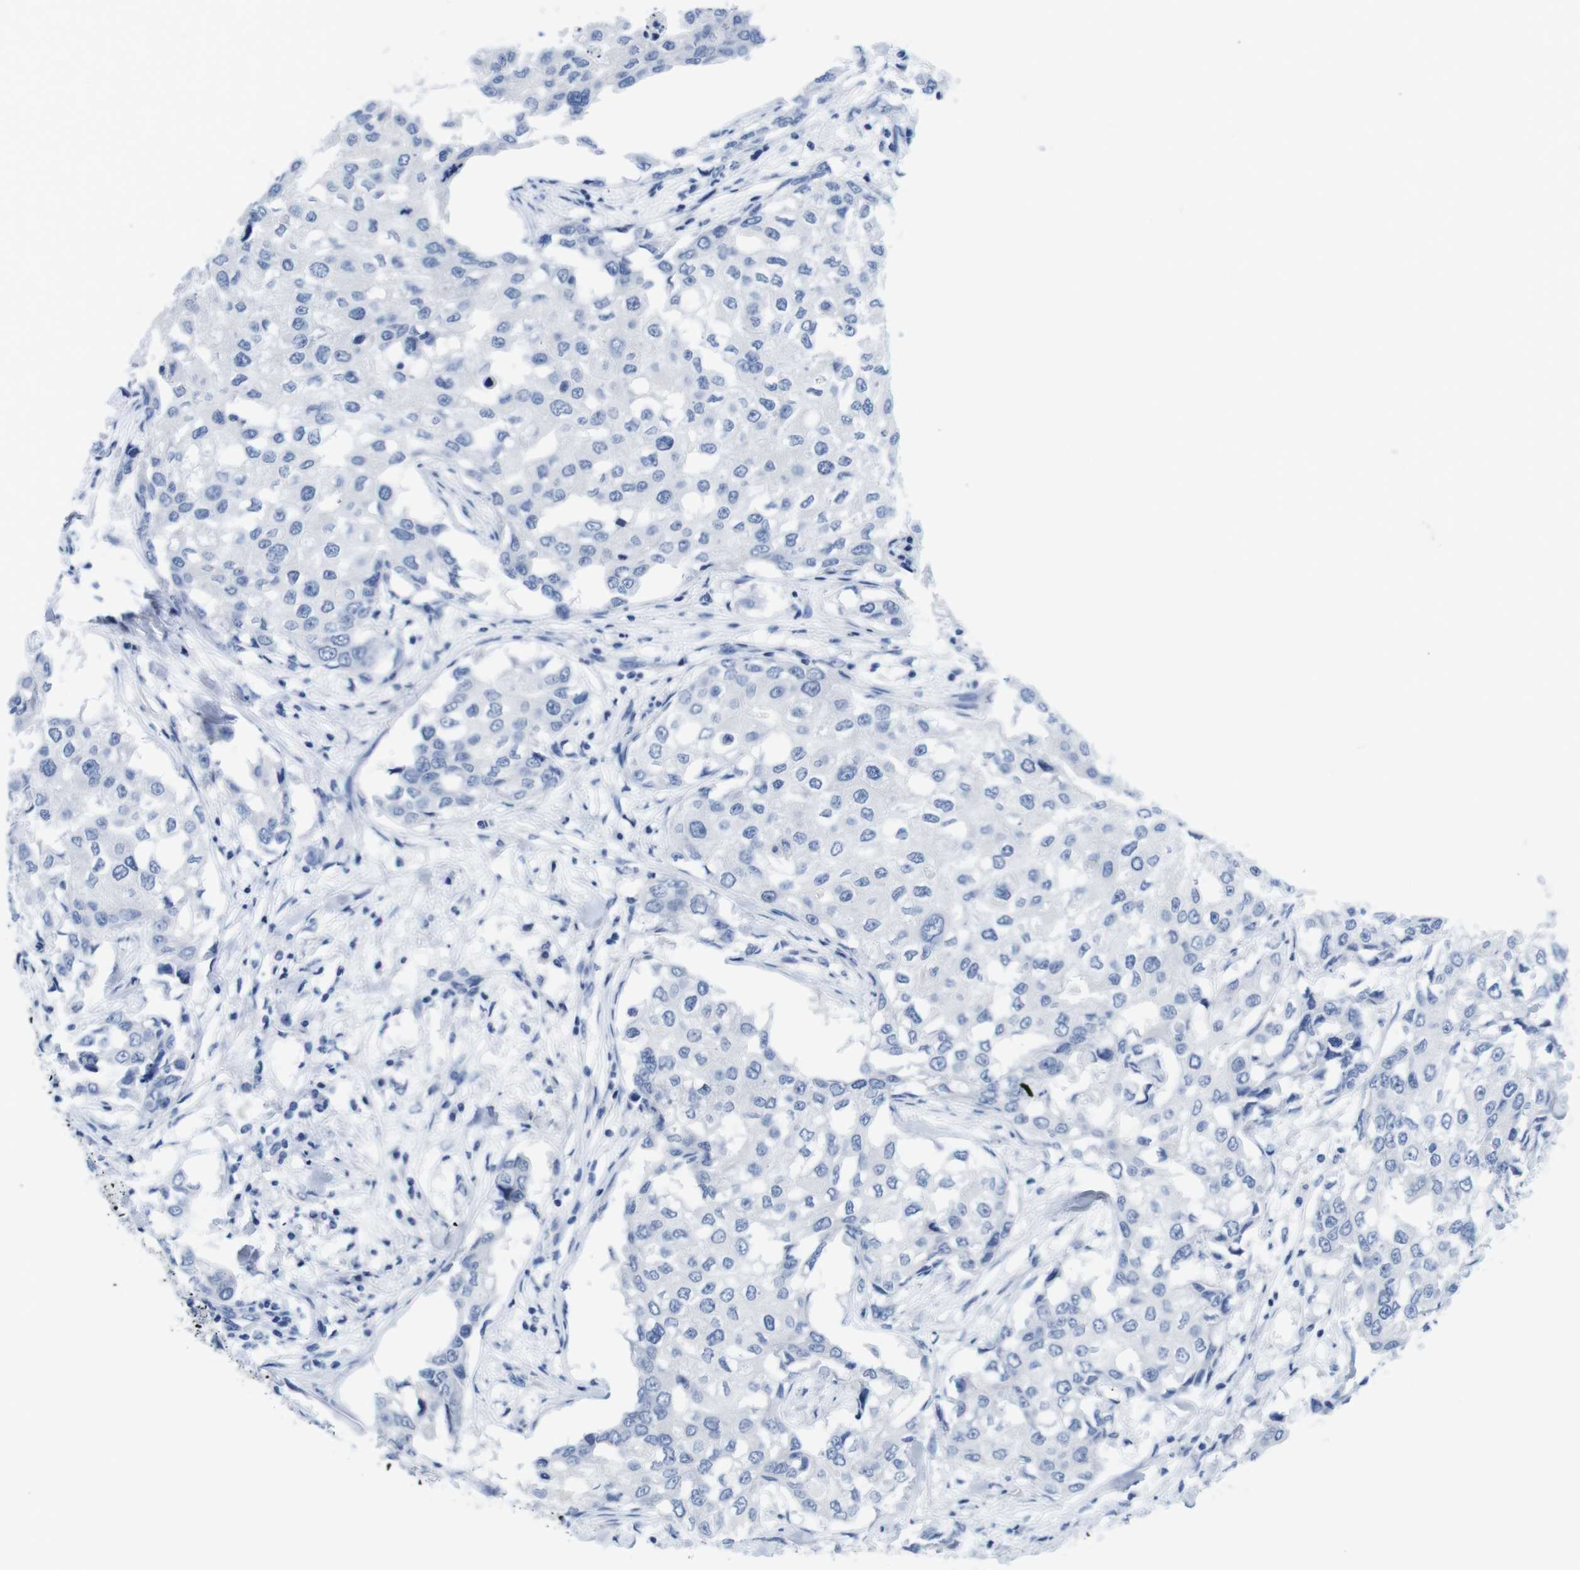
{"staining": {"intensity": "negative", "quantity": "none", "location": "none"}, "tissue": "breast cancer", "cell_type": "Tumor cells", "image_type": "cancer", "snomed": [{"axis": "morphology", "description": "Duct carcinoma"}, {"axis": "topography", "description": "Breast"}], "caption": "There is no significant expression in tumor cells of breast cancer. Nuclei are stained in blue.", "gene": "MAP6", "patient": {"sex": "female", "age": 27}}